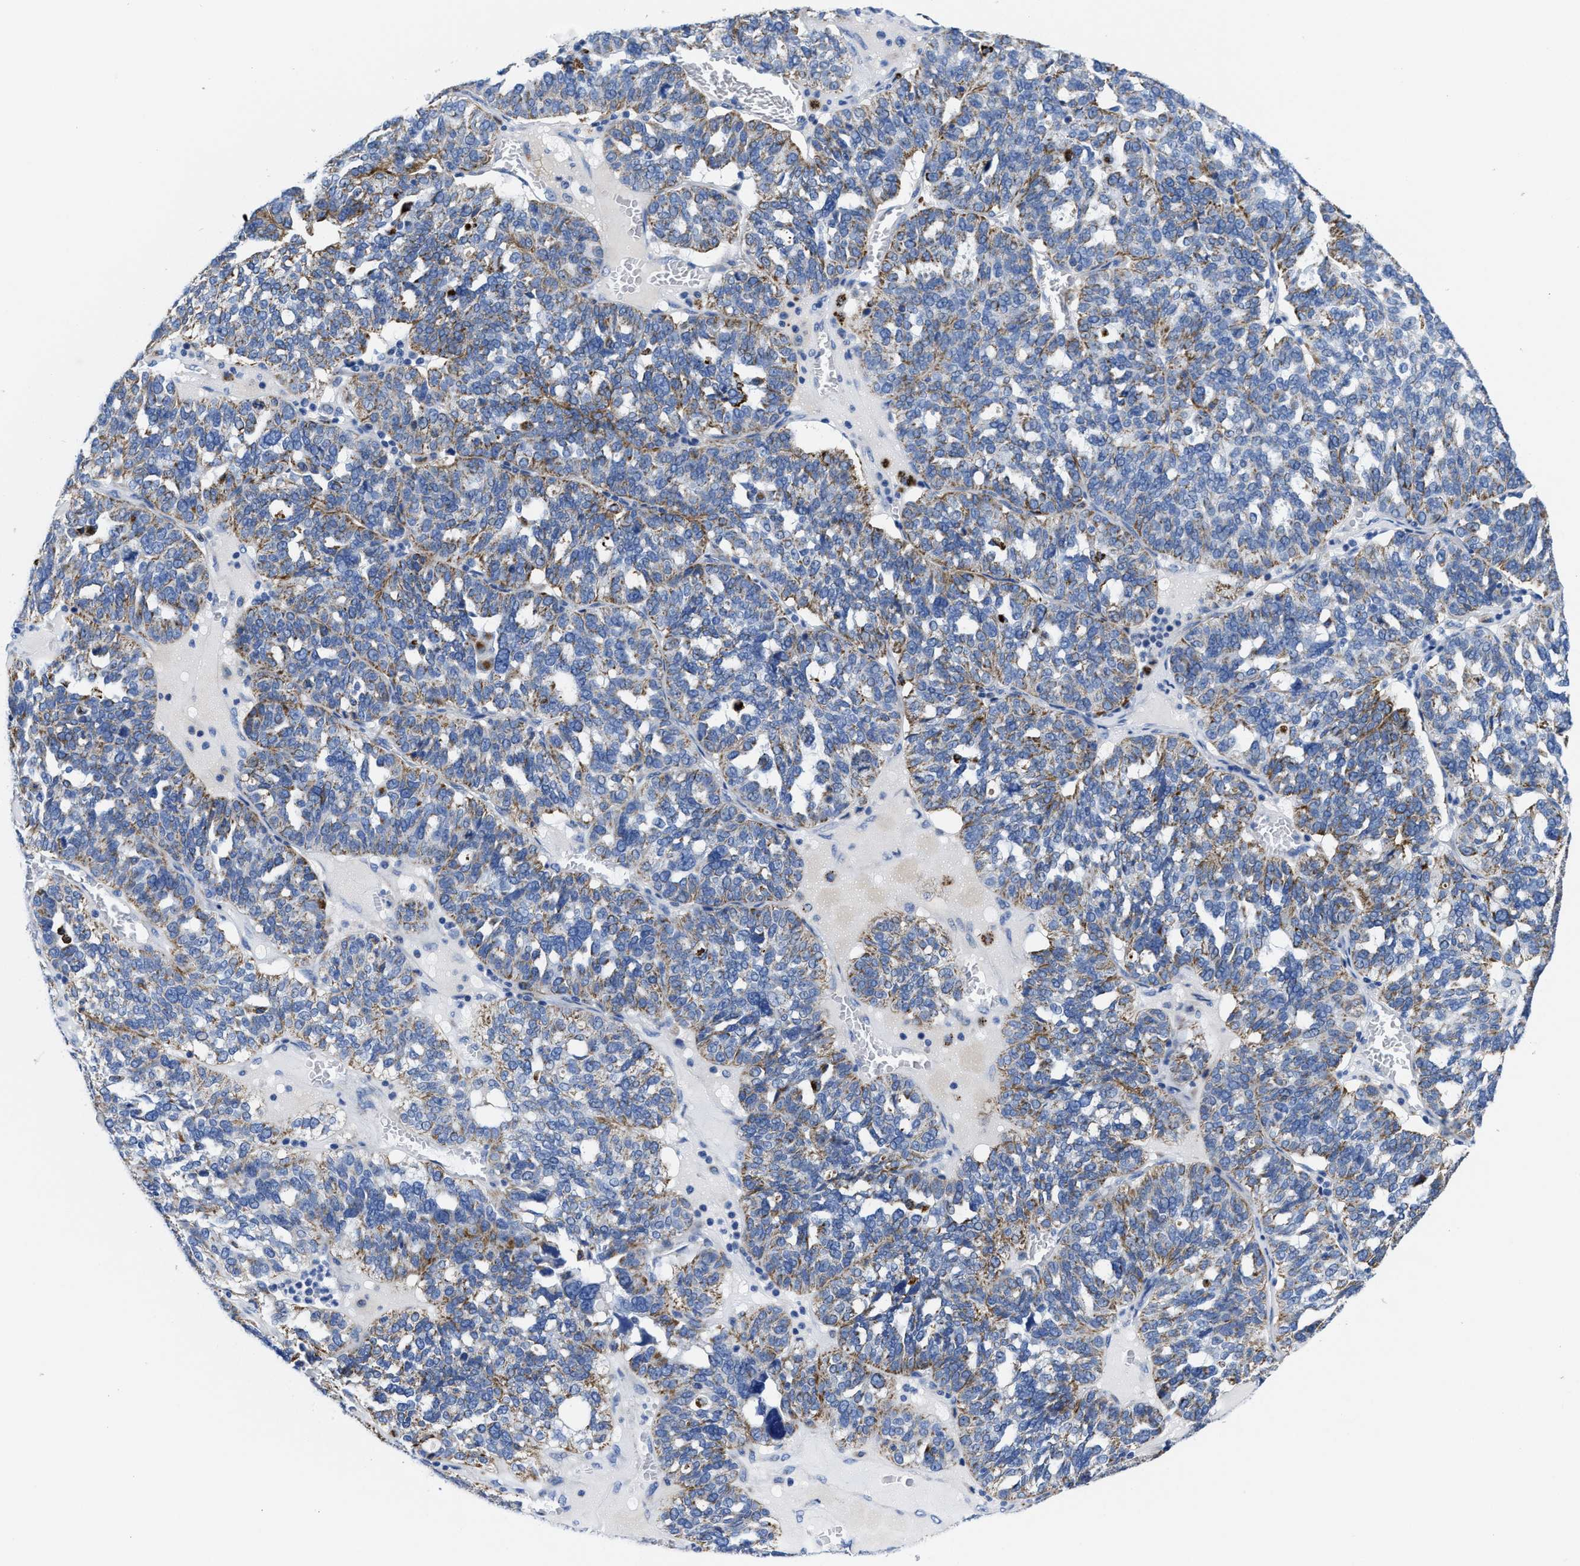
{"staining": {"intensity": "weak", "quantity": ">75%", "location": "cytoplasmic/membranous"}, "tissue": "ovarian cancer", "cell_type": "Tumor cells", "image_type": "cancer", "snomed": [{"axis": "morphology", "description": "Cystadenocarcinoma, serous, NOS"}, {"axis": "topography", "description": "Ovary"}], "caption": "Protein analysis of ovarian serous cystadenocarcinoma tissue demonstrates weak cytoplasmic/membranous expression in about >75% of tumor cells.", "gene": "TBRG4", "patient": {"sex": "female", "age": 59}}